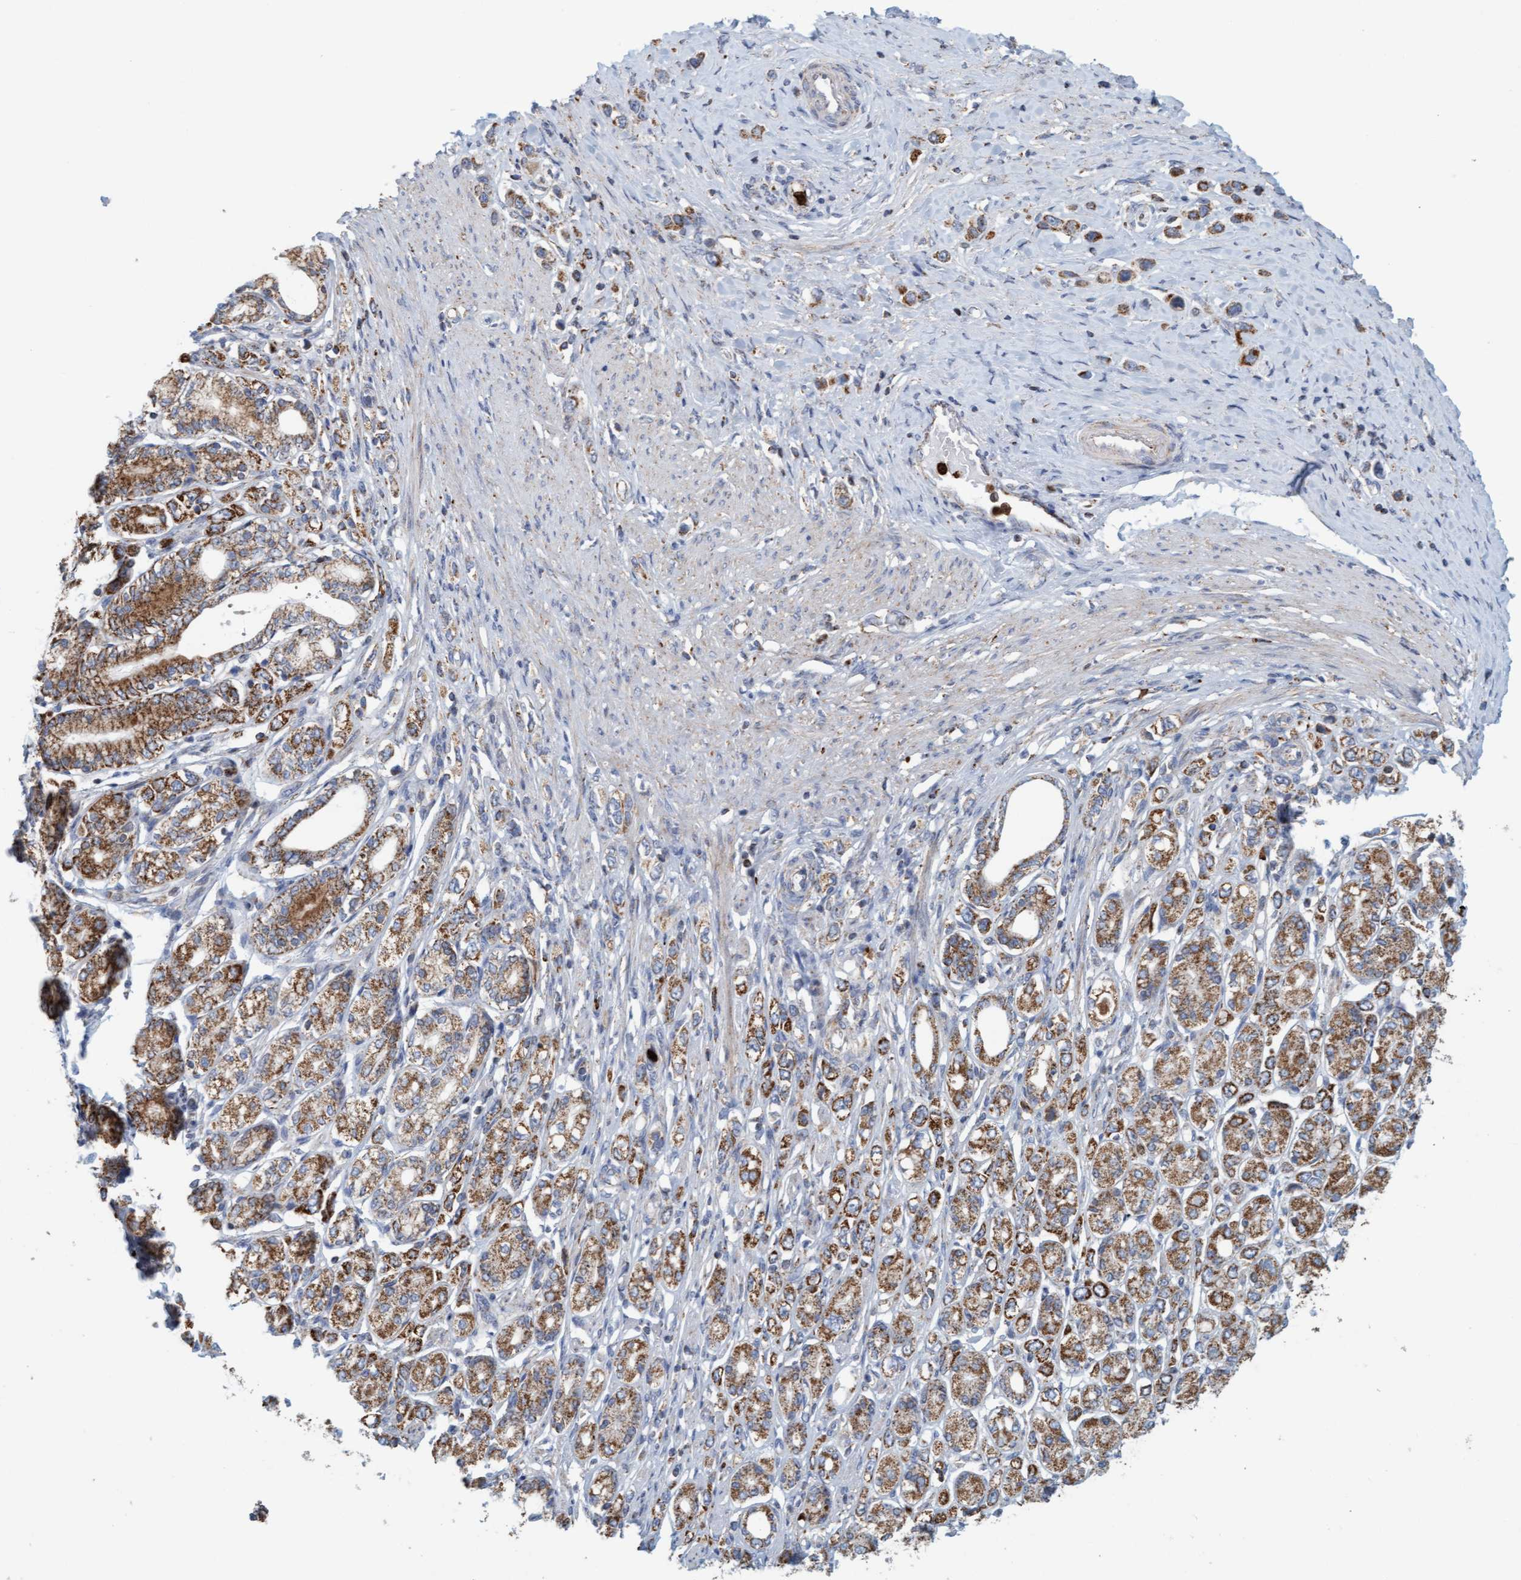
{"staining": {"intensity": "moderate", "quantity": ">75%", "location": "cytoplasmic/membranous"}, "tissue": "stomach cancer", "cell_type": "Tumor cells", "image_type": "cancer", "snomed": [{"axis": "morphology", "description": "Adenocarcinoma, NOS"}, {"axis": "topography", "description": "Stomach"}], "caption": "IHC of stomach adenocarcinoma displays medium levels of moderate cytoplasmic/membranous staining in about >75% of tumor cells.", "gene": "B9D1", "patient": {"sex": "female", "age": 65}}